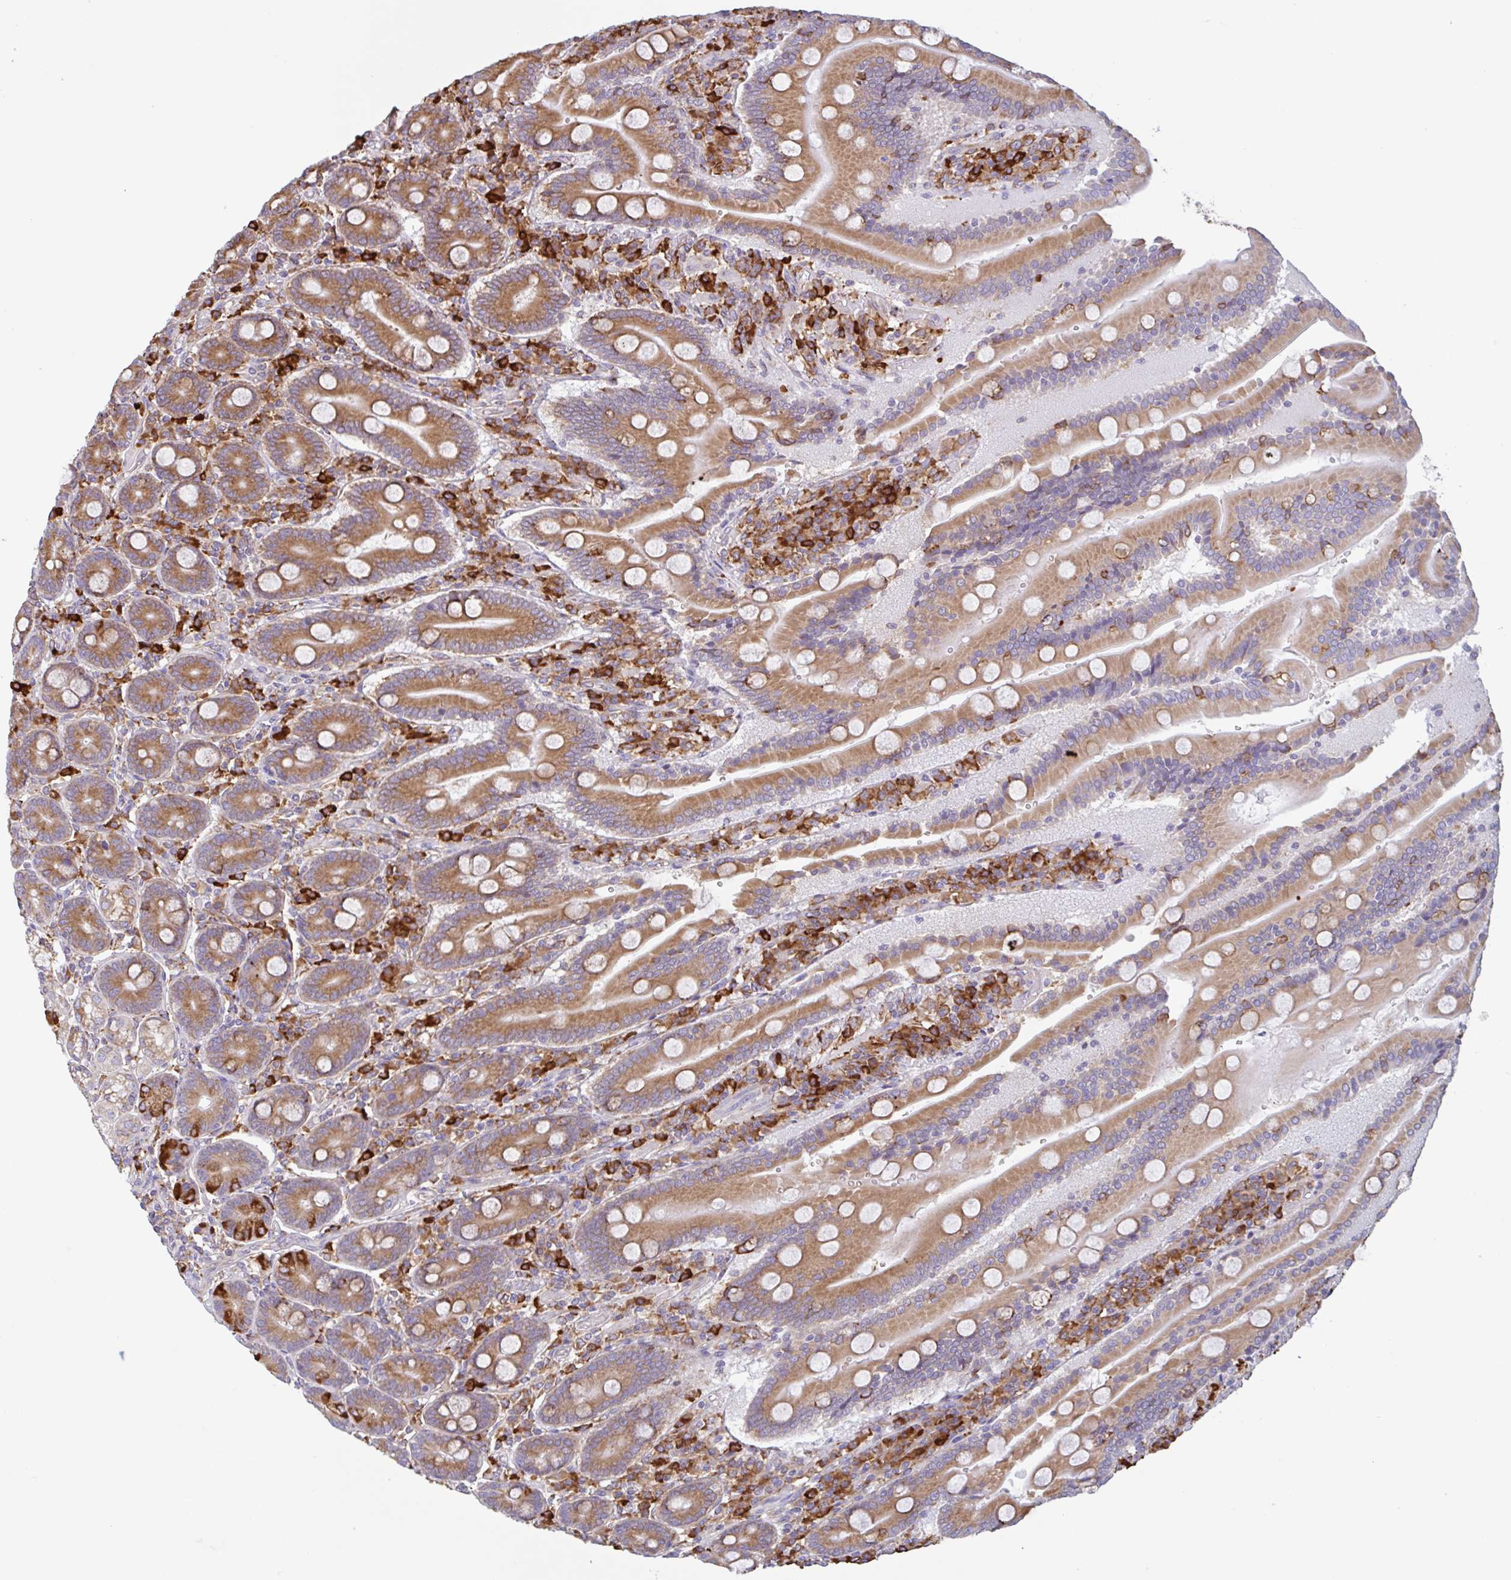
{"staining": {"intensity": "moderate", "quantity": ">75%", "location": "cytoplasmic/membranous"}, "tissue": "duodenum", "cell_type": "Glandular cells", "image_type": "normal", "snomed": [{"axis": "morphology", "description": "Normal tissue, NOS"}, {"axis": "topography", "description": "Duodenum"}], "caption": "IHC of benign duodenum exhibits medium levels of moderate cytoplasmic/membranous positivity in about >75% of glandular cells. (Stains: DAB in brown, nuclei in blue, Microscopy: brightfield microscopy at high magnification).", "gene": "DOK4", "patient": {"sex": "female", "age": 62}}